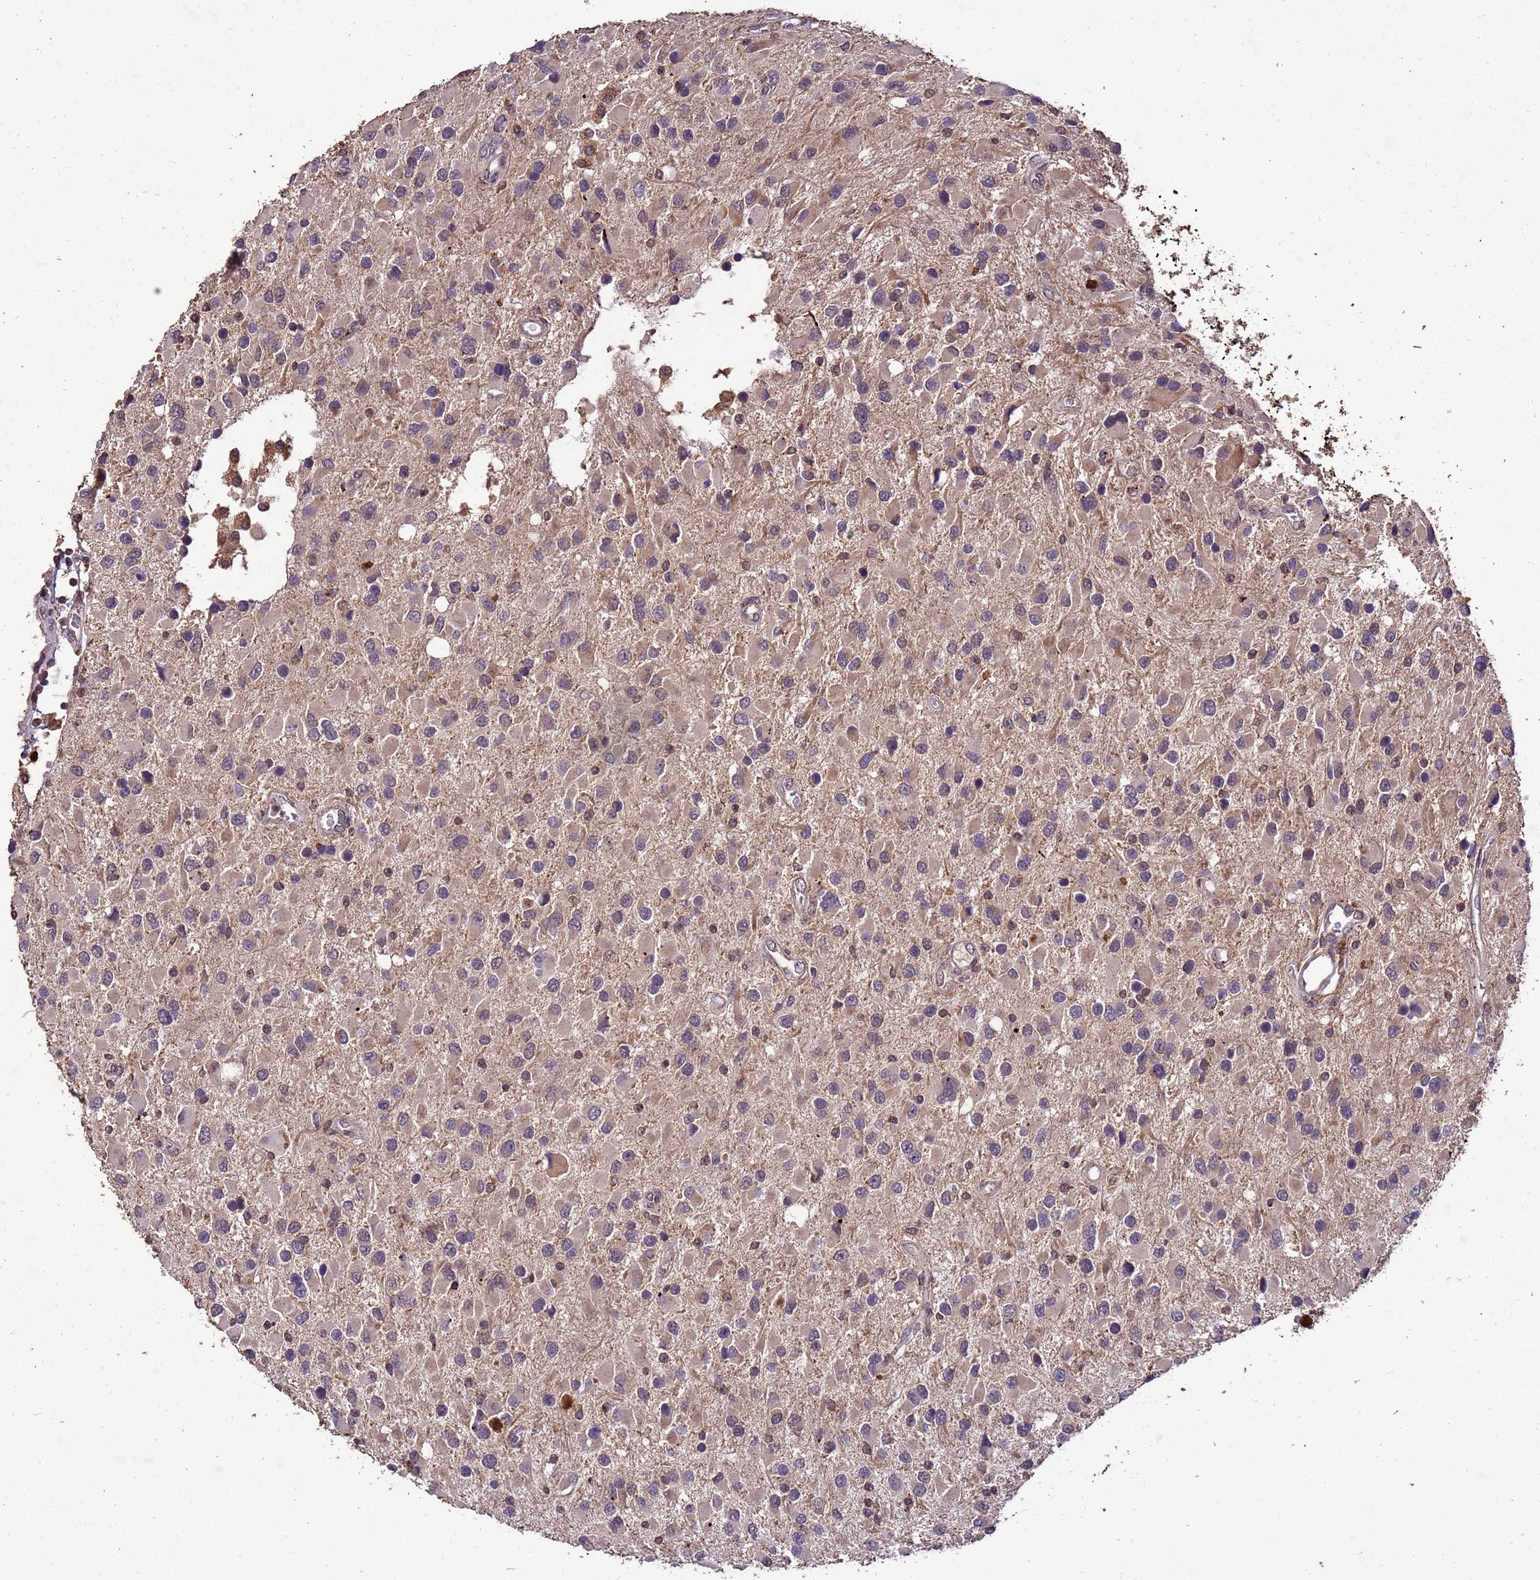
{"staining": {"intensity": "weak", "quantity": "<25%", "location": "cytoplasmic/membranous"}, "tissue": "glioma", "cell_type": "Tumor cells", "image_type": "cancer", "snomed": [{"axis": "morphology", "description": "Glioma, malignant, High grade"}, {"axis": "topography", "description": "Brain"}], "caption": "A high-resolution histopathology image shows immunohistochemistry staining of high-grade glioma (malignant), which displays no significant positivity in tumor cells.", "gene": "TOR4A", "patient": {"sex": "male", "age": 53}}